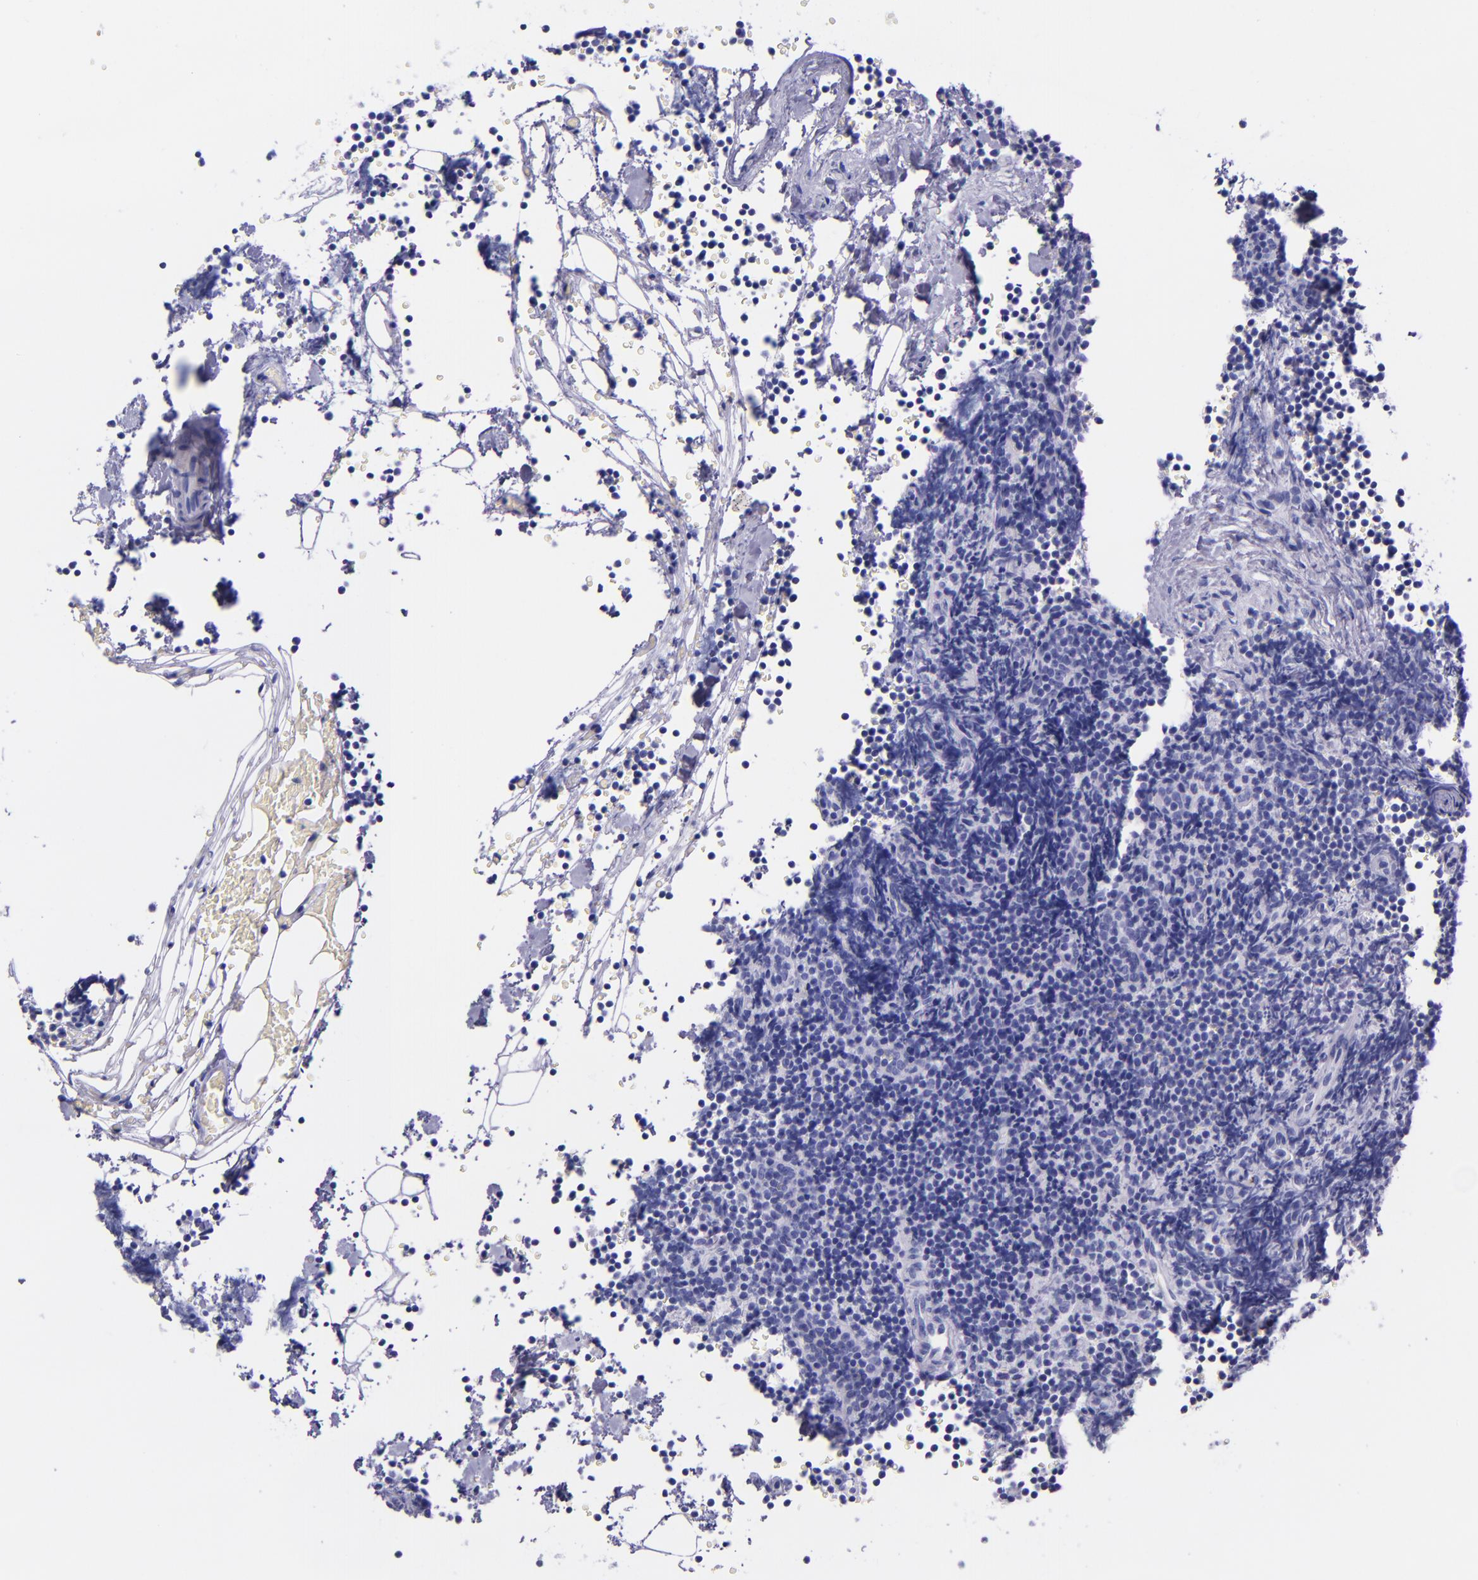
{"staining": {"intensity": "negative", "quantity": "none", "location": "none"}, "tissue": "lymphoma", "cell_type": "Tumor cells", "image_type": "cancer", "snomed": [{"axis": "morphology", "description": "Malignant lymphoma, non-Hodgkin's type, High grade"}, {"axis": "topography", "description": "Lymph node"}], "caption": "The histopathology image reveals no significant expression in tumor cells of lymphoma.", "gene": "SLPI", "patient": {"sex": "female", "age": 58}}